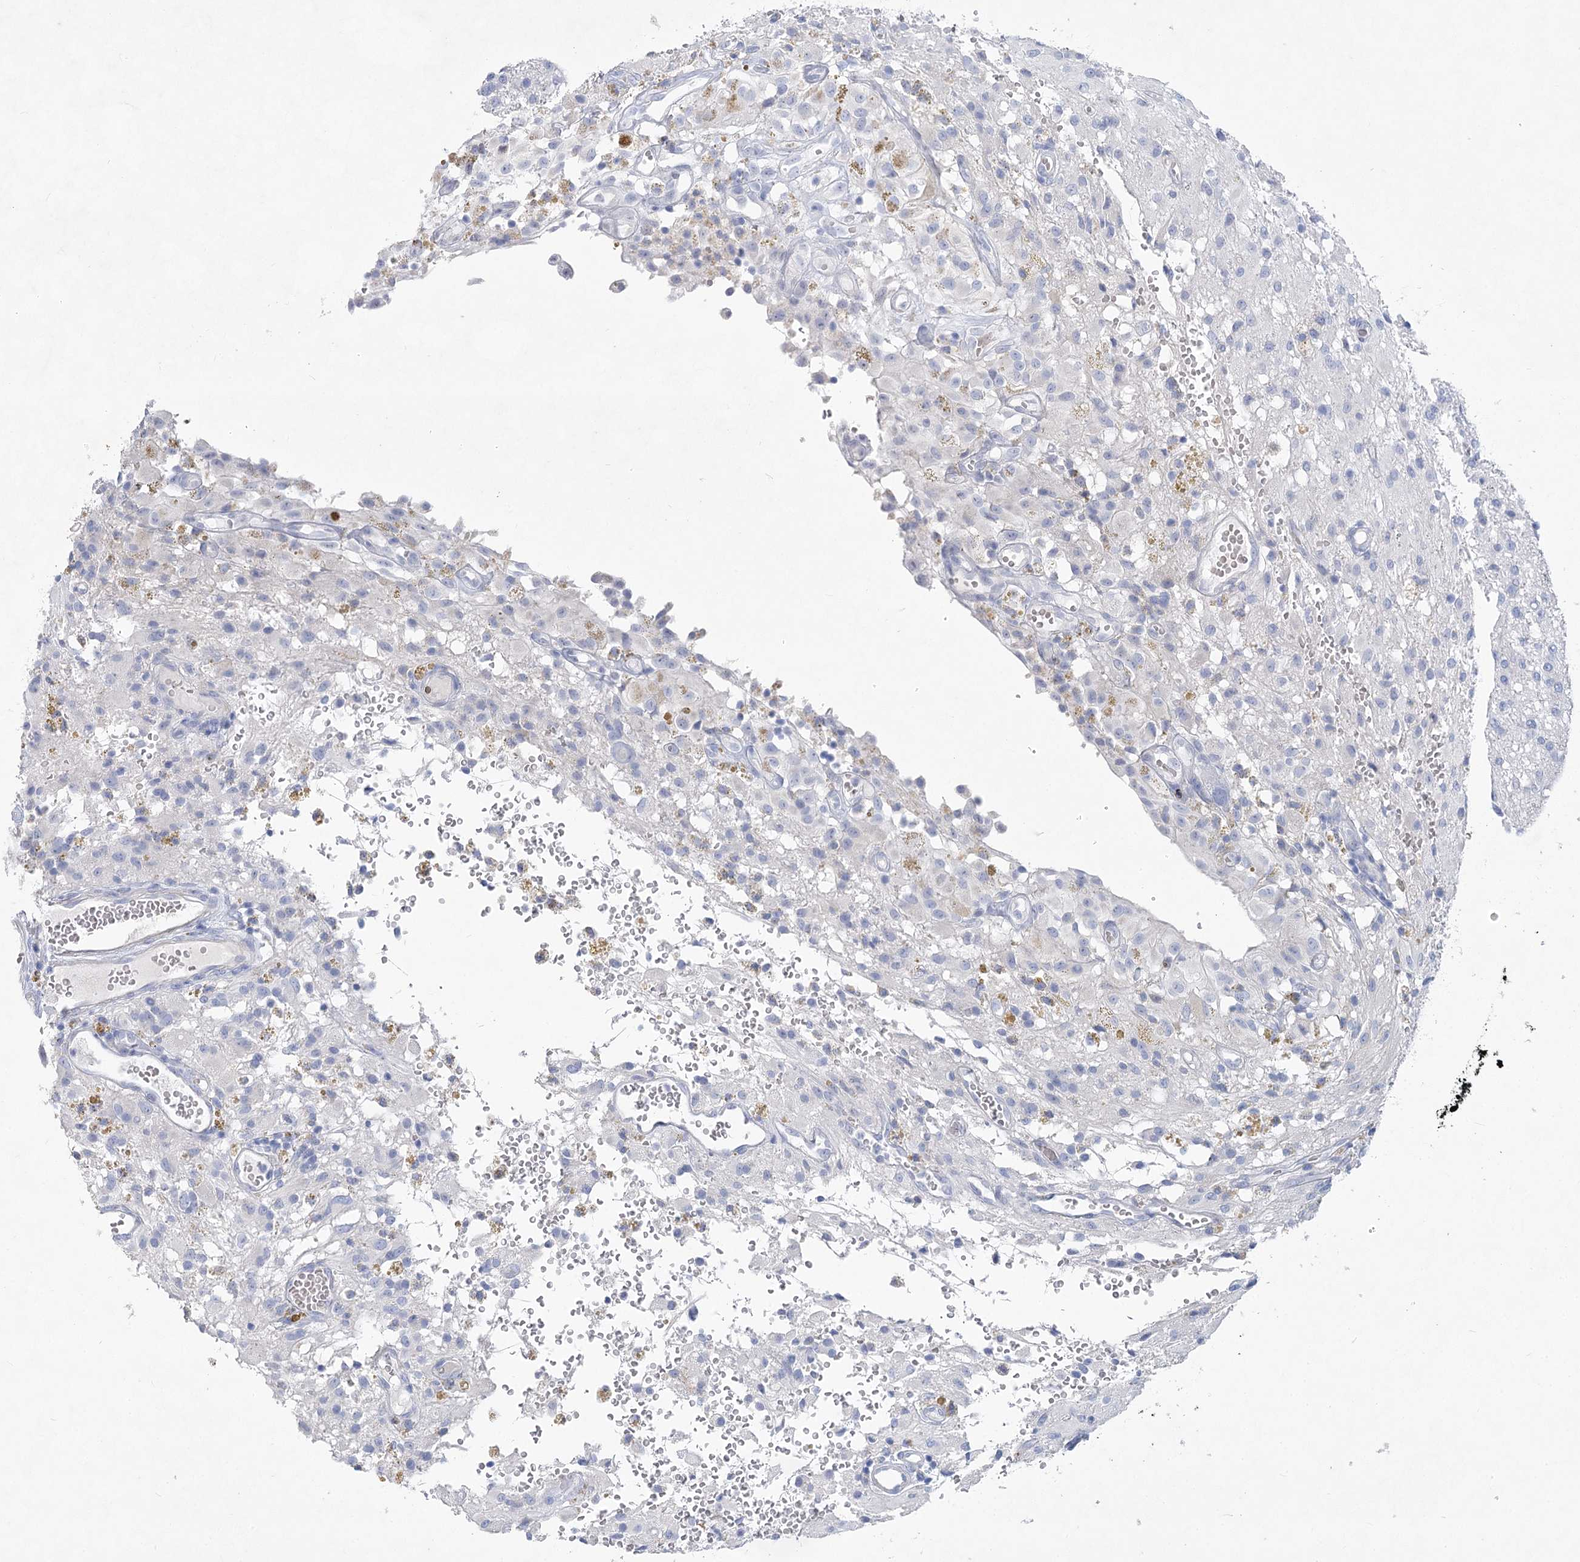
{"staining": {"intensity": "negative", "quantity": "none", "location": "none"}, "tissue": "glioma", "cell_type": "Tumor cells", "image_type": "cancer", "snomed": [{"axis": "morphology", "description": "Glioma, malignant, High grade"}, {"axis": "topography", "description": "Brain"}], "caption": "Immunohistochemistry photomicrograph of neoplastic tissue: human glioma stained with DAB displays no significant protein expression in tumor cells.", "gene": "WDR74", "patient": {"sex": "female", "age": 59}}